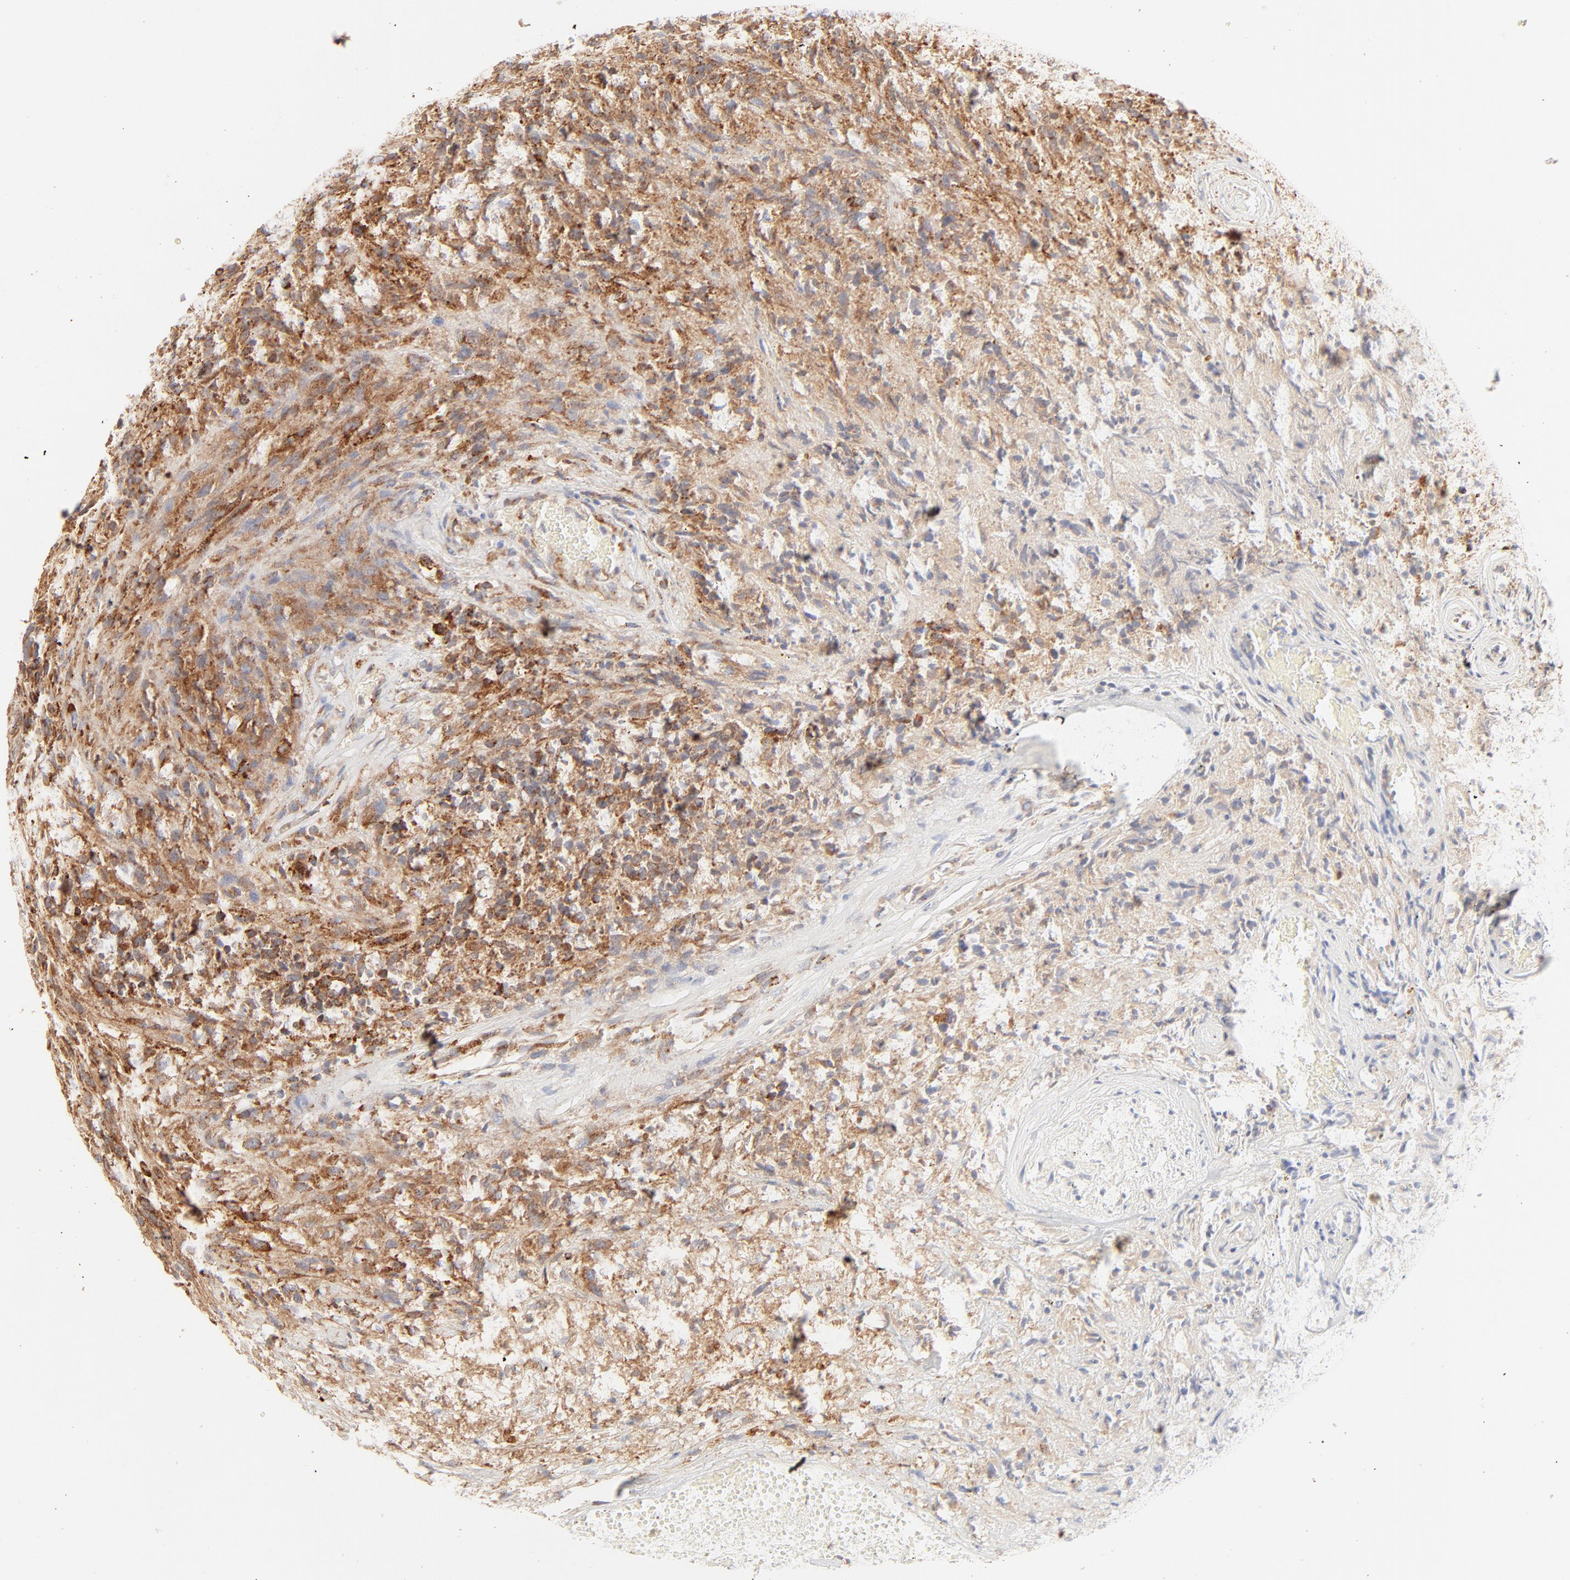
{"staining": {"intensity": "strong", "quantity": ">75%", "location": "cytoplasmic/membranous"}, "tissue": "glioma", "cell_type": "Tumor cells", "image_type": "cancer", "snomed": [{"axis": "morphology", "description": "Normal tissue, NOS"}, {"axis": "morphology", "description": "Glioma, malignant, High grade"}, {"axis": "topography", "description": "Cerebral cortex"}], "caption": "IHC histopathology image of neoplastic tissue: high-grade glioma (malignant) stained using IHC displays high levels of strong protein expression localized specifically in the cytoplasmic/membranous of tumor cells, appearing as a cytoplasmic/membranous brown color.", "gene": "PARP12", "patient": {"sex": "male", "age": 75}}